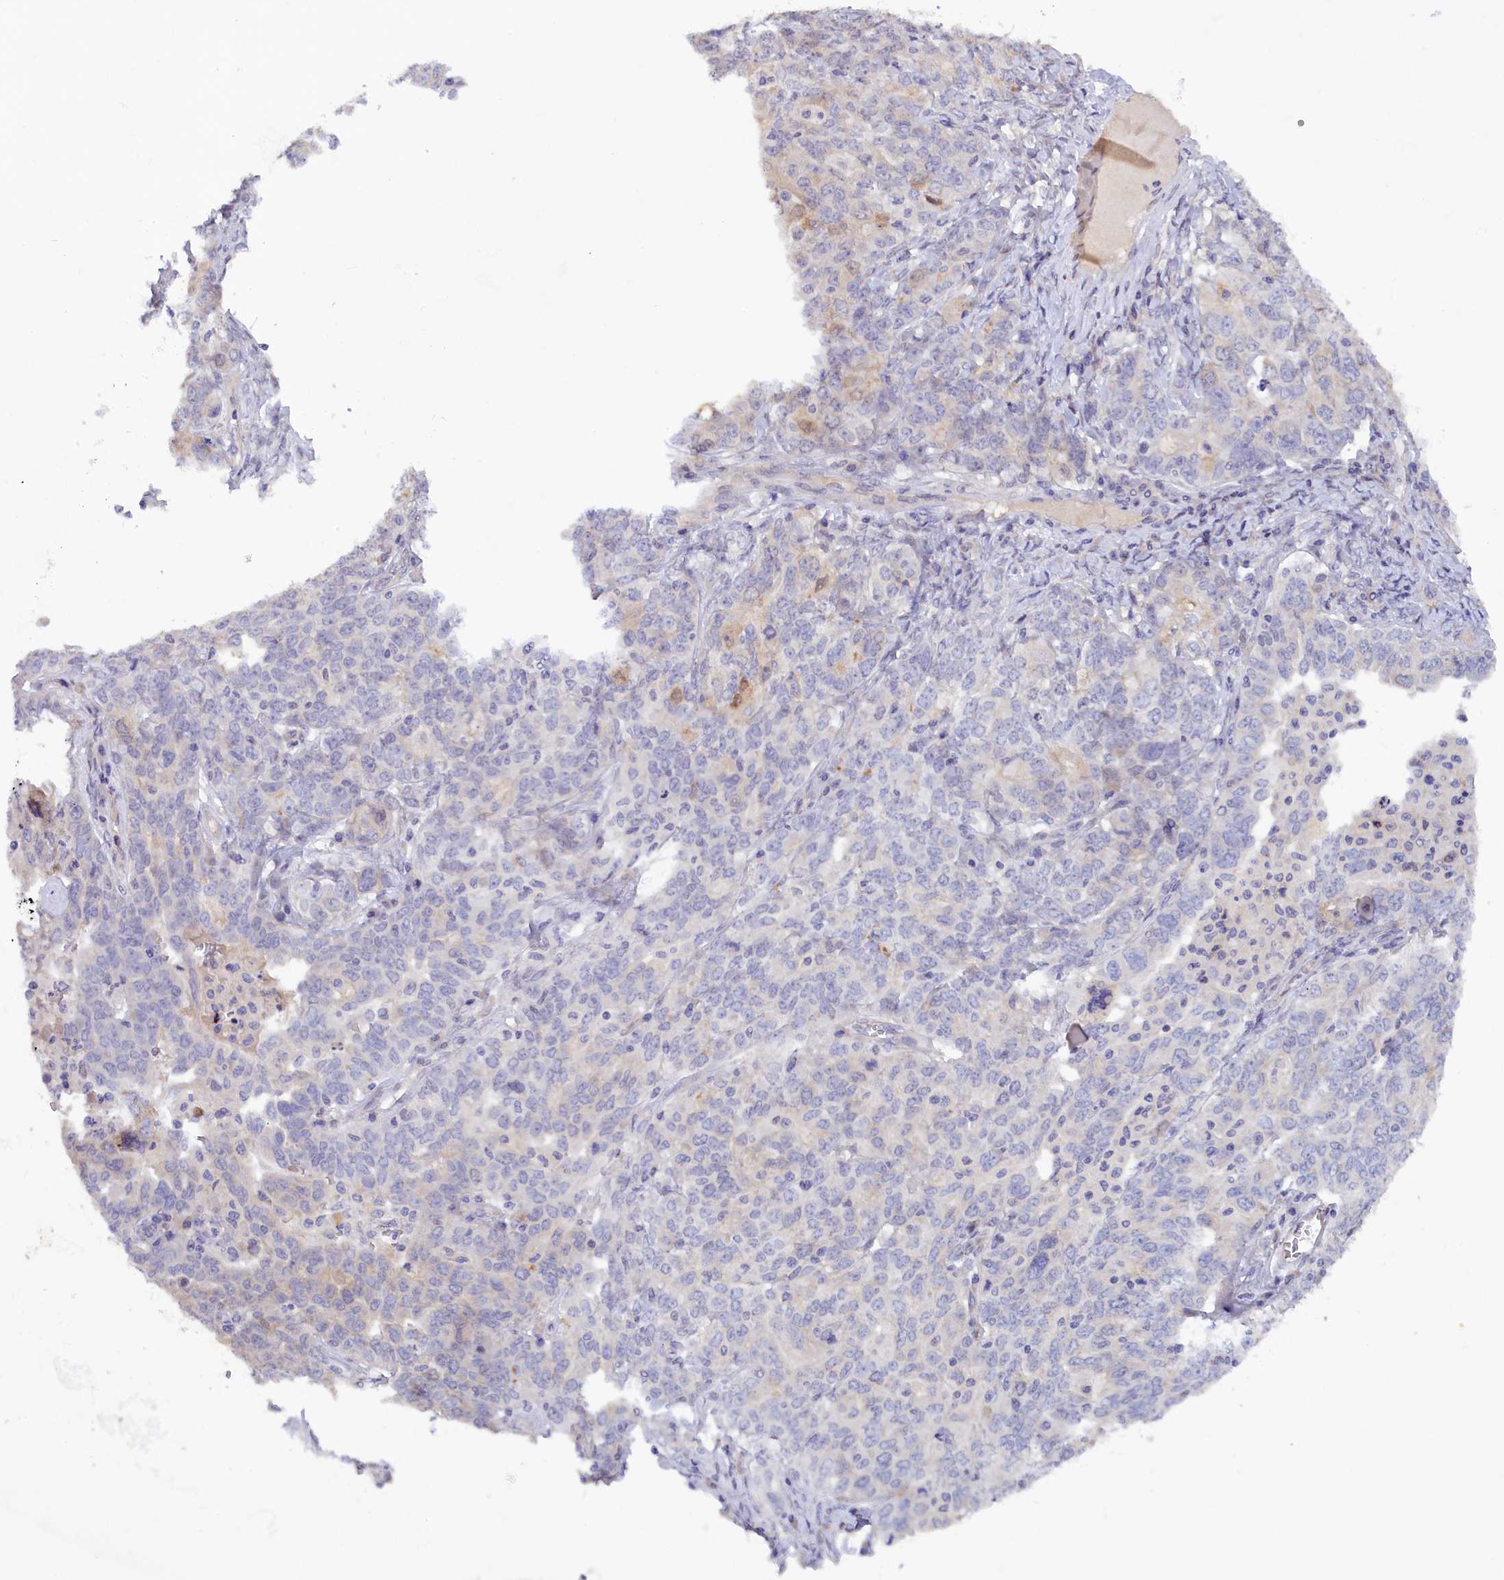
{"staining": {"intensity": "negative", "quantity": "none", "location": "none"}, "tissue": "ovarian cancer", "cell_type": "Tumor cells", "image_type": "cancer", "snomed": [{"axis": "morphology", "description": "Carcinoma, endometroid"}, {"axis": "topography", "description": "Ovary"}], "caption": "A photomicrograph of ovarian endometroid carcinoma stained for a protein reveals no brown staining in tumor cells. The staining was performed using DAB to visualize the protein expression in brown, while the nuclei were stained in blue with hematoxylin (Magnification: 20x).", "gene": "ZSWIM4", "patient": {"sex": "female", "age": 62}}